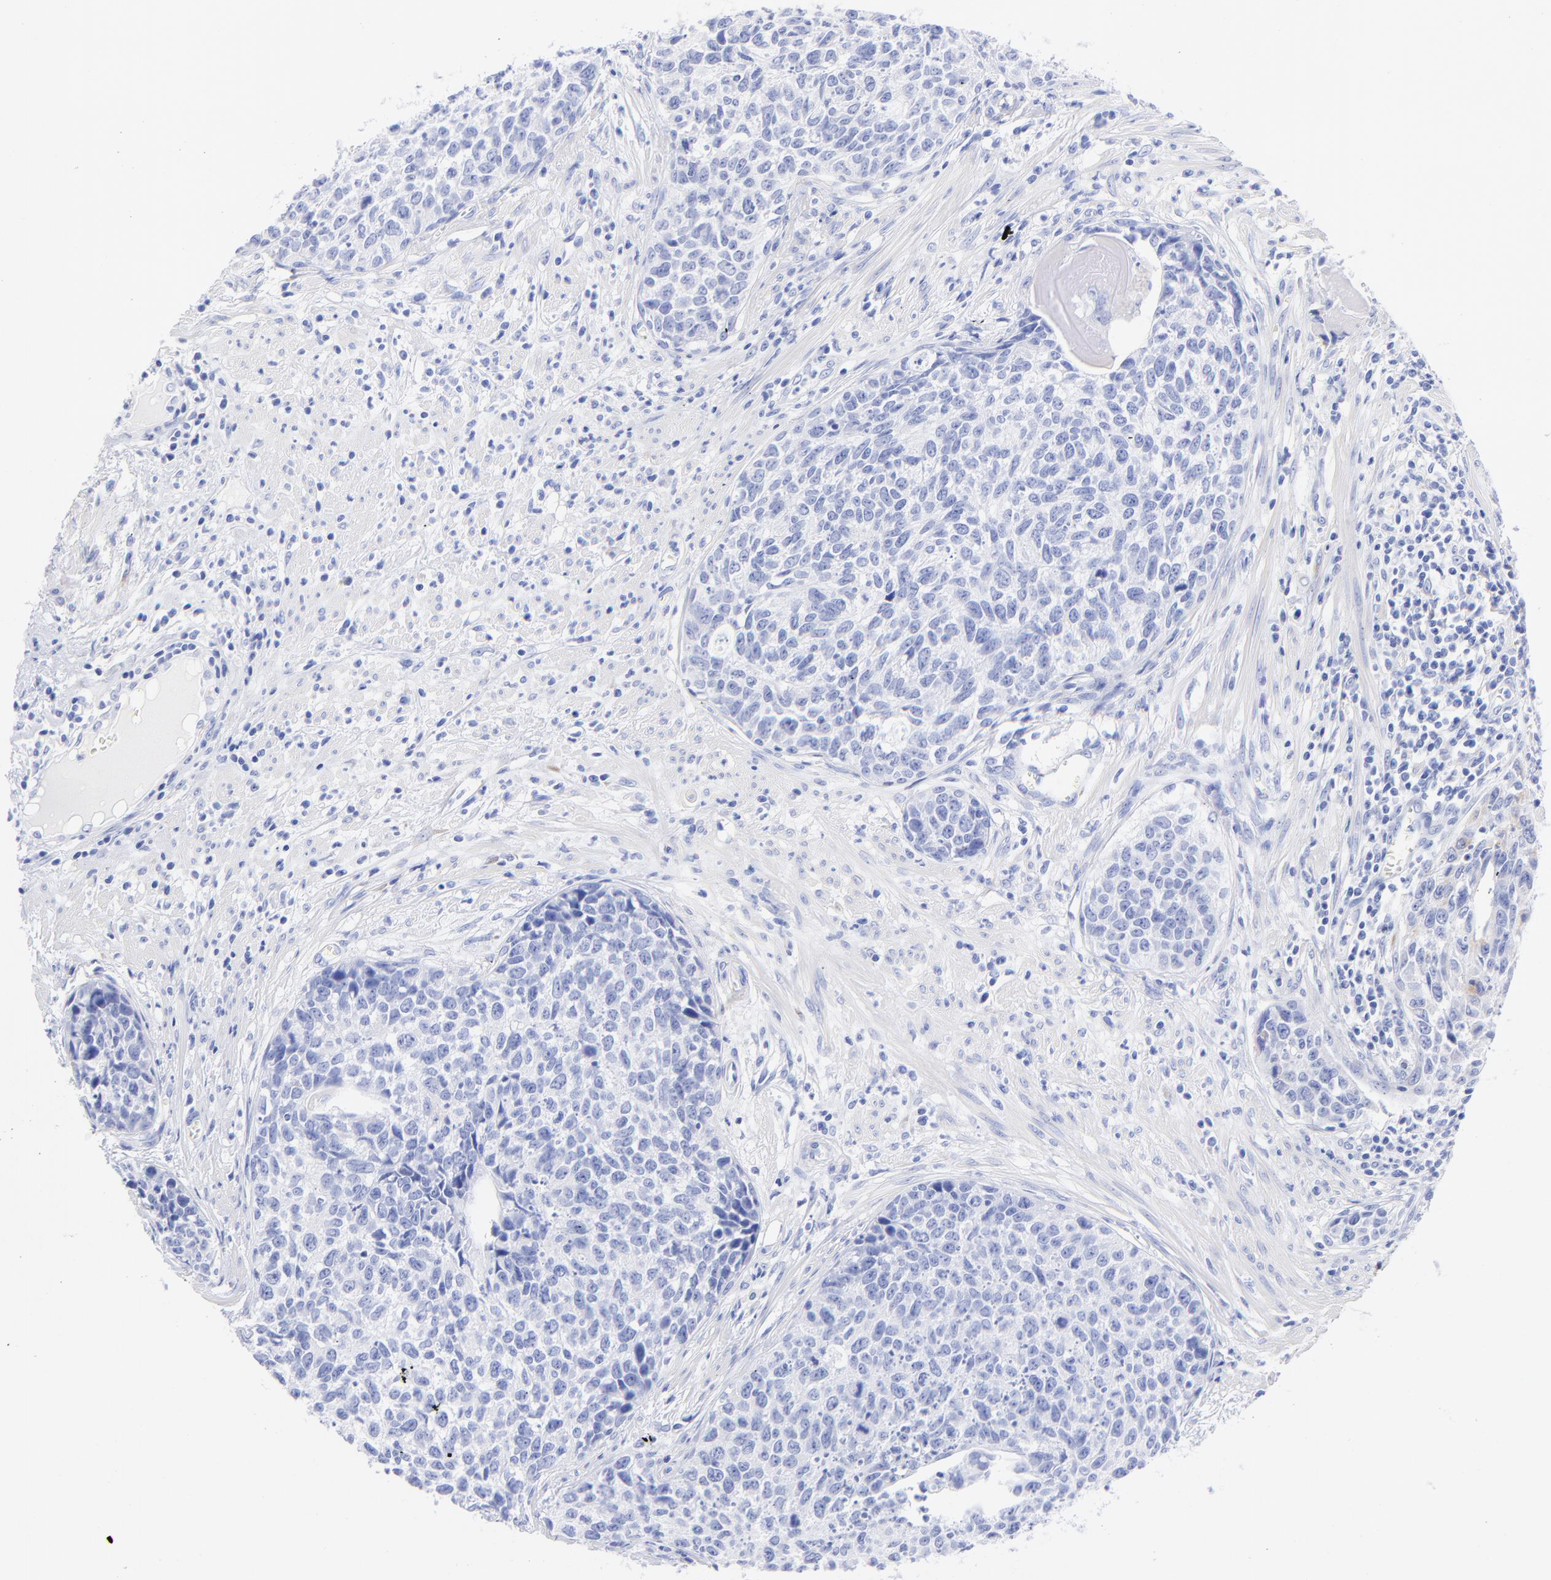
{"staining": {"intensity": "negative", "quantity": "none", "location": "none"}, "tissue": "urothelial cancer", "cell_type": "Tumor cells", "image_type": "cancer", "snomed": [{"axis": "morphology", "description": "Urothelial carcinoma, High grade"}, {"axis": "topography", "description": "Urinary bladder"}], "caption": "Human urothelial carcinoma (high-grade) stained for a protein using immunohistochemistry displays no staining in tumor cells.", "gene": "C1QTNF6", "patient": {"sex": "male", "age": 81}}